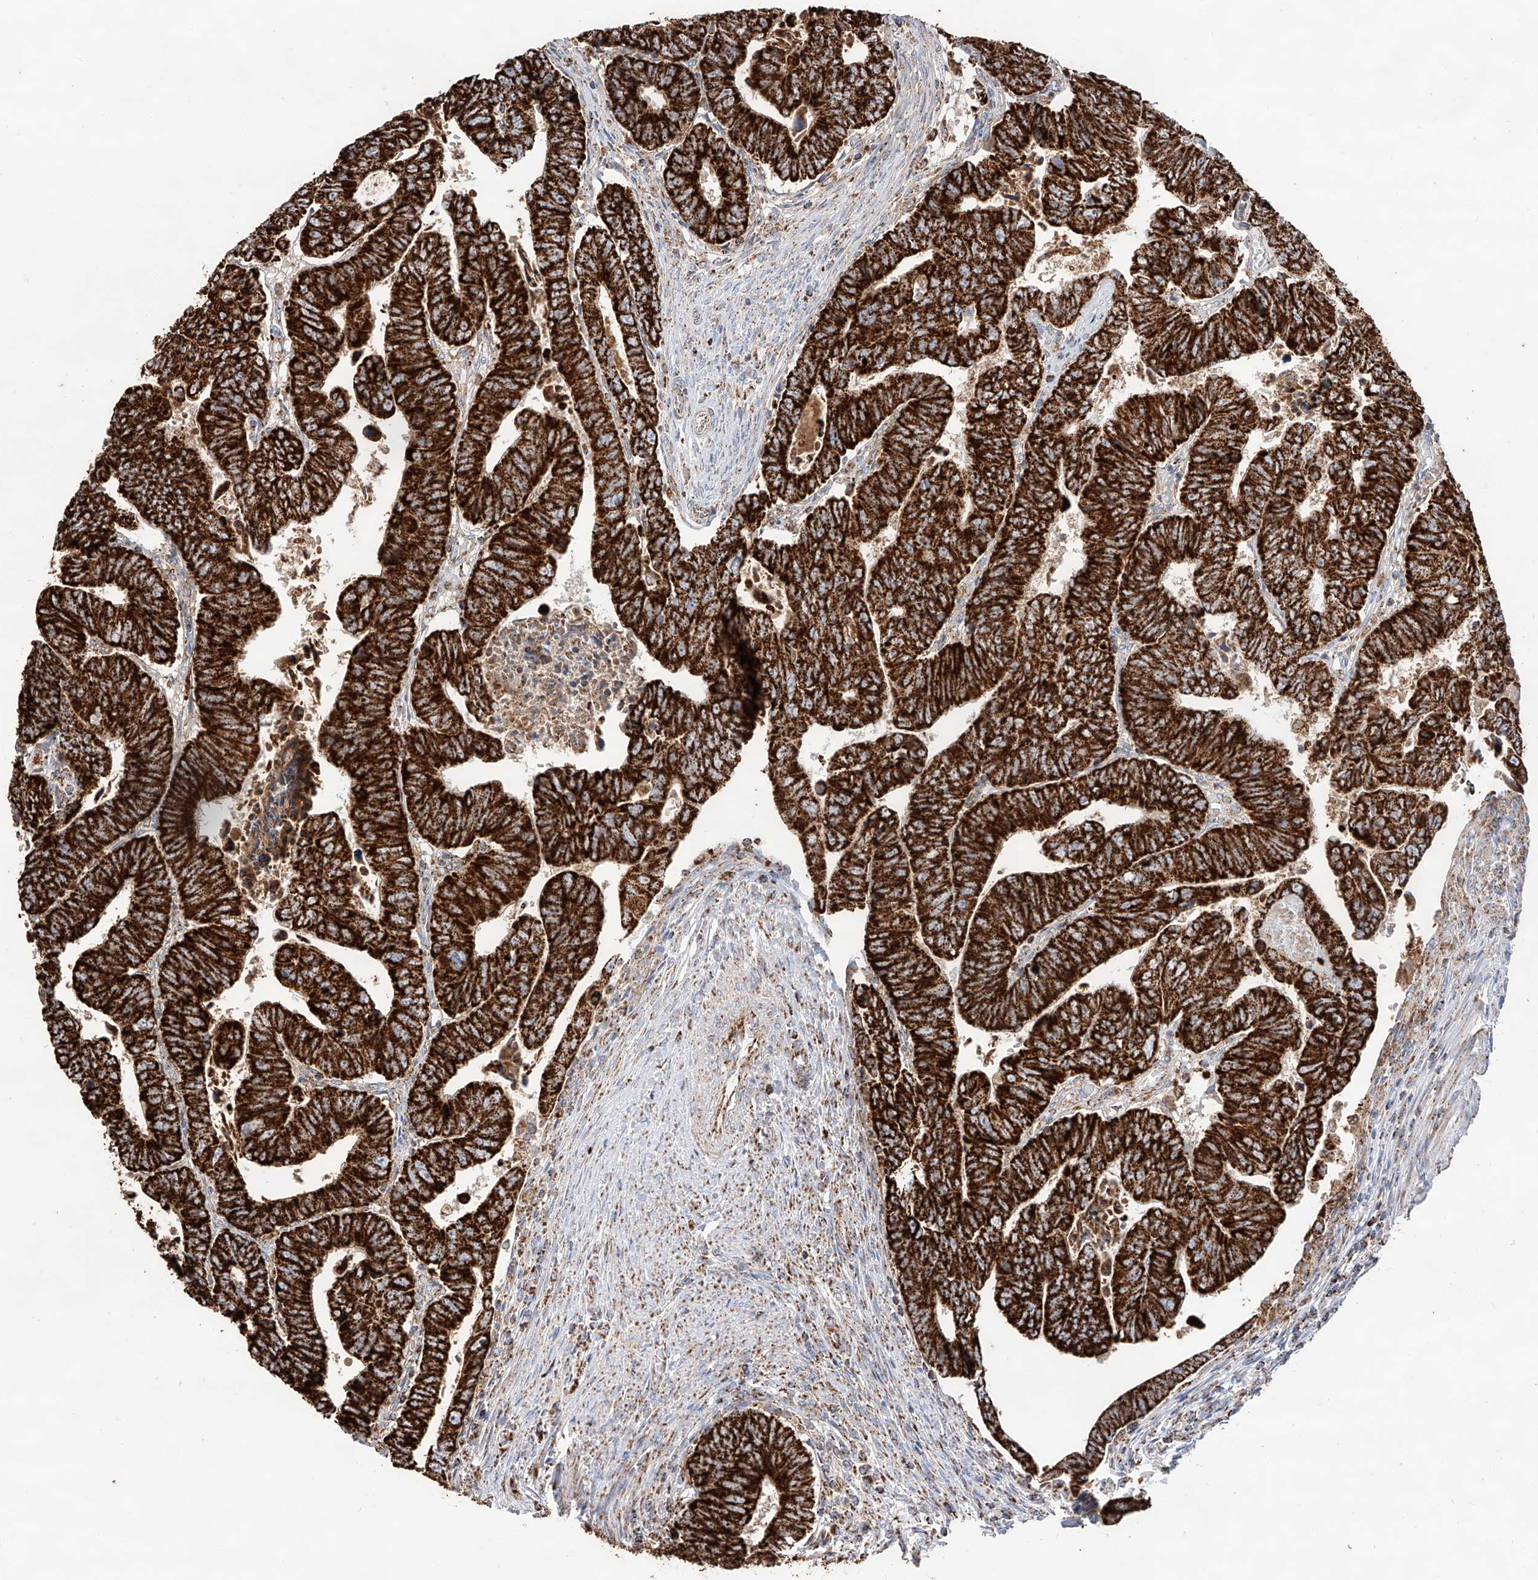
{"staining": {"intensity": "strong", "quantity": ">75%", "location": "cytoplasmic/membranous"}, "tissue": "colorectal cancer", "cell_type": "Tumor cells", "image_type": "cancer", "snomed": [{"axis": "morphology", "description": "Normal tissue, NOS"}, {"axis": "morphology", "description": "Adenocarcinoma, NOS"}, {"axis": "topography", "description": "Rectum"}], "caption": "Immunohistochemistry of adenocarcinoma (colorectal) reveals high levels of strong cytoplasmic/membranous positivity in about >75% of tumor cells. The protein of interest is stained brown, and the nuclei are stained in blue (DAB IHC with brightfield microscopy, high magnification).", "gene": "TTC27", "patient": {"sex": "female", "age": 65}}